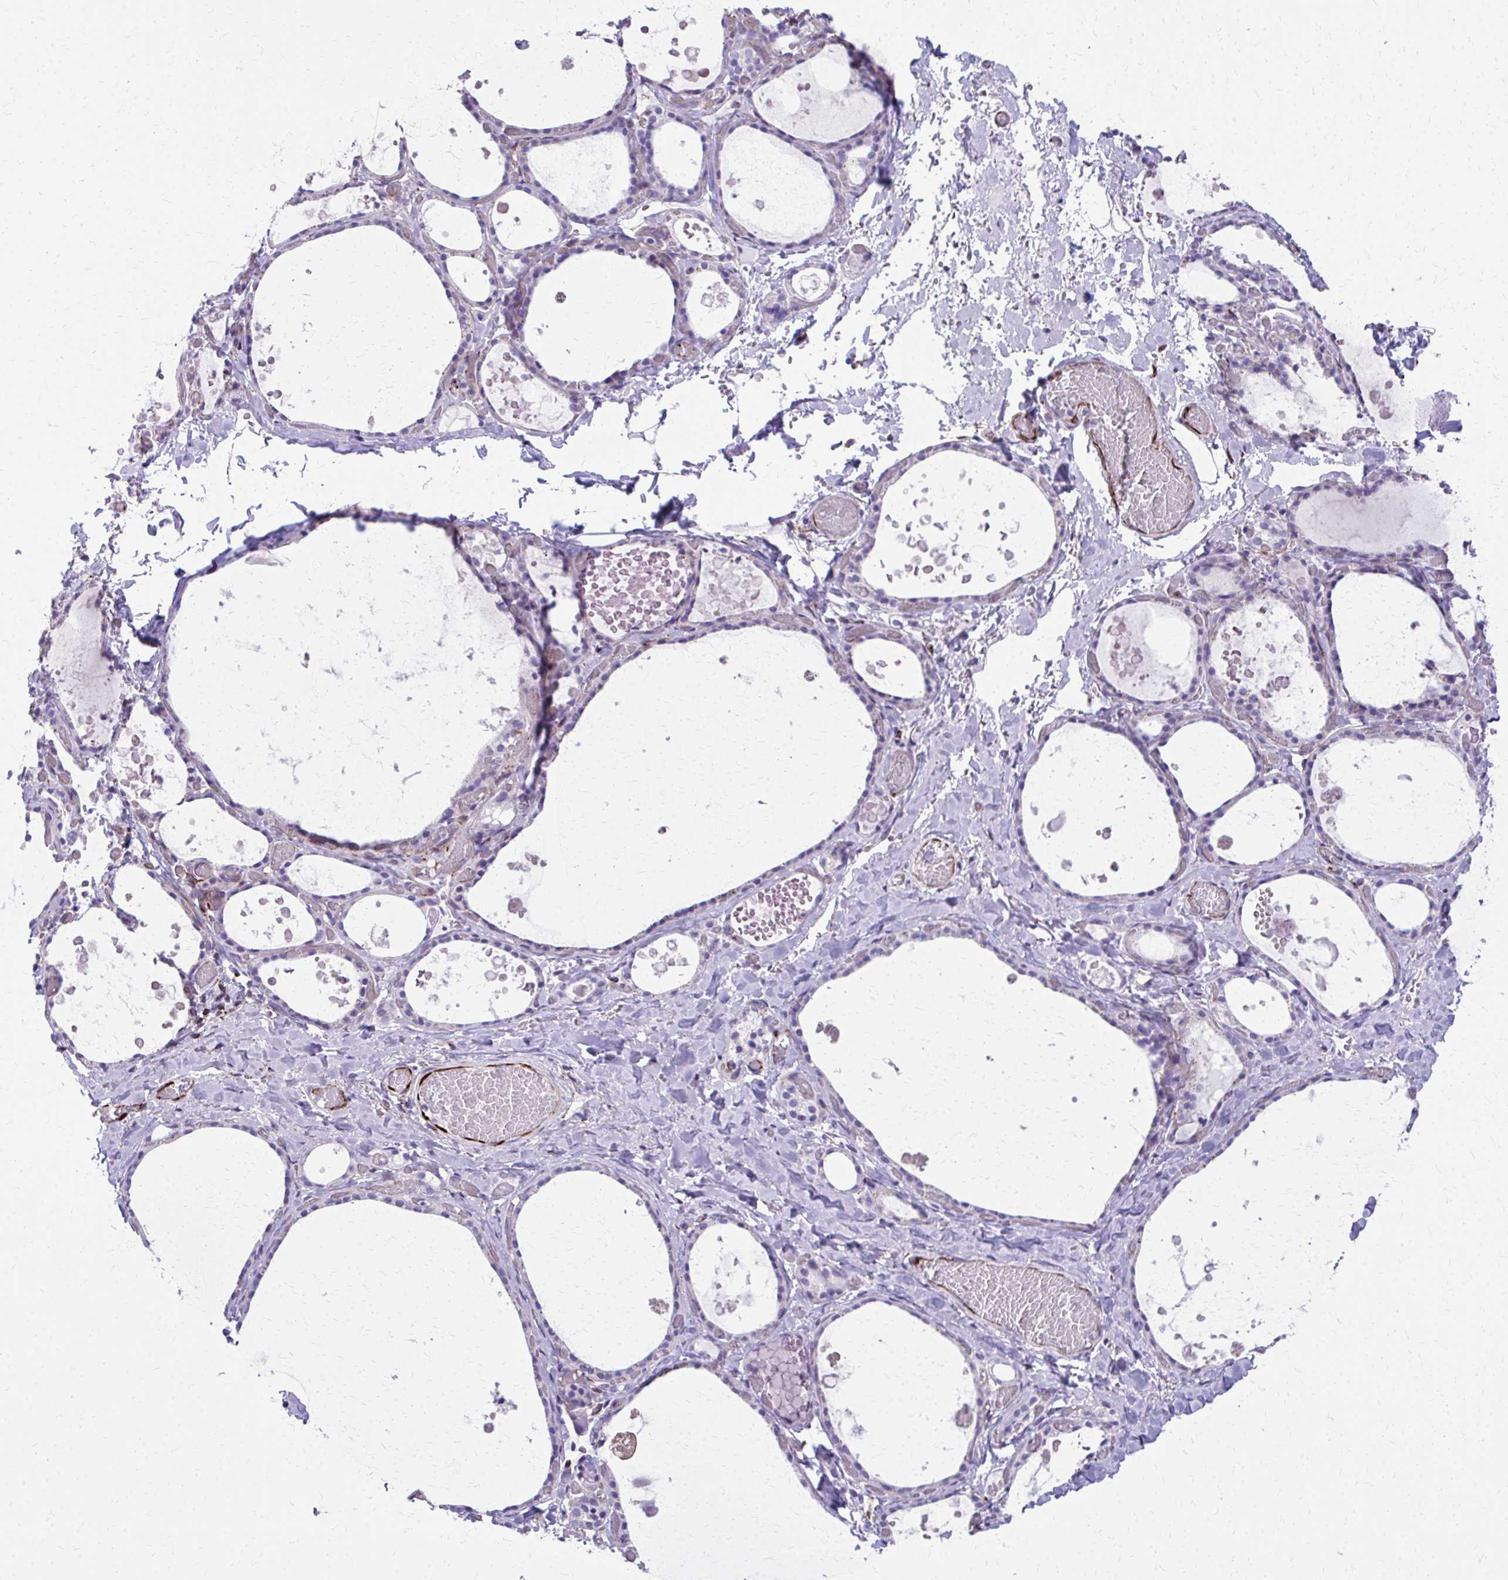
{"staining": {"intensity": "negative", "quantity": "none", "location": "none"}, "tissue": "thyroid gland", "cell_type": "Glandular cells", "image_type": "normal", "snomed": [{"axis": "morphology", "description": "Normal tissue, NOS"}, {"axis": "topography", "description": "Thyroid gland"}], "caption": "A high-resolution histopathology image shows immunohistochemistry staining of benign thyroid gland, which exhibits no significant staining in glandular cells.", "gene": "TRIM6", "patient": {"sex": "female", "age": 56}}